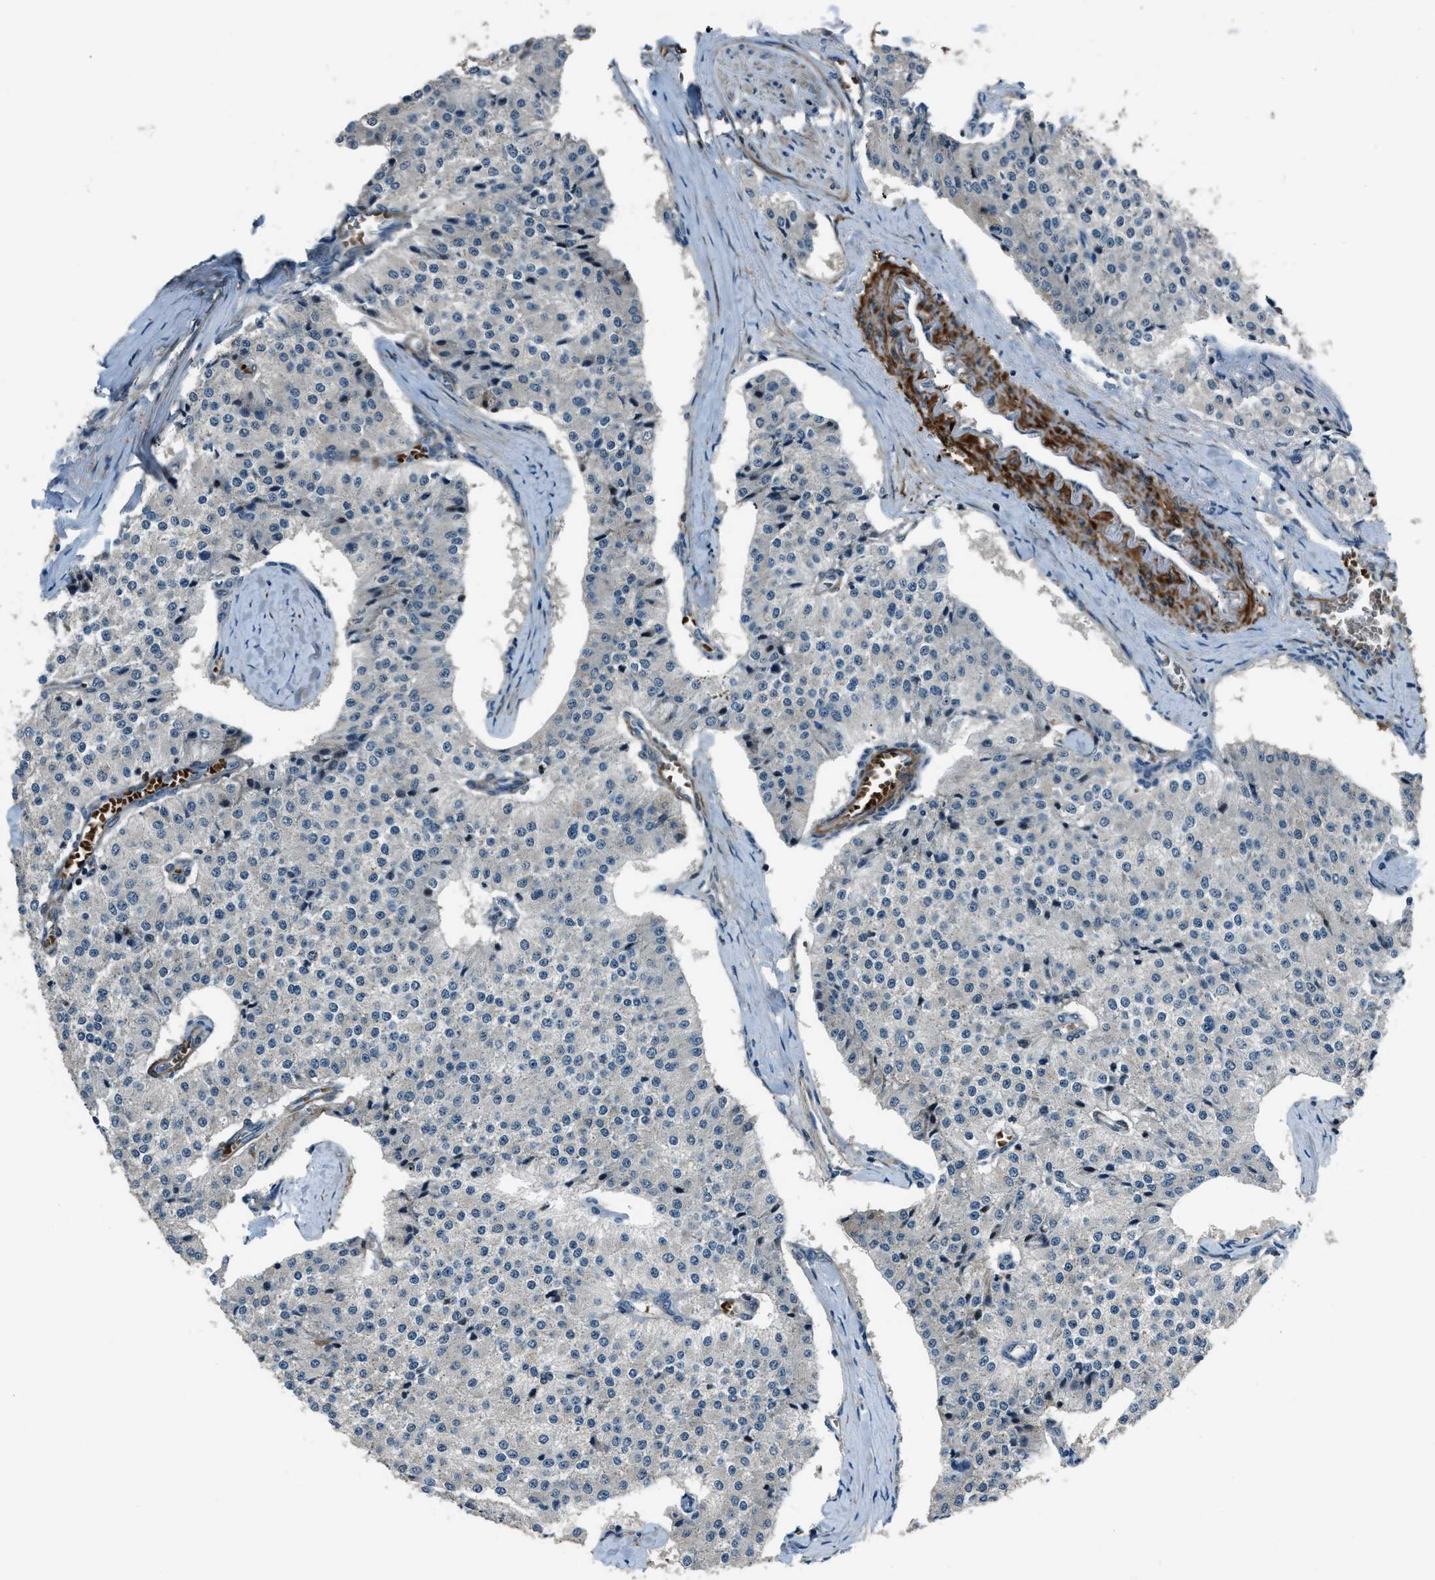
{"staining": {"intensity": "moderate", "quantity": "<25%", "location": "cytoplasmic/membranous"}, "tissue": "carcinoid", "cell_type": "Tumor cells", "image_type": "cancer", "snomed": [{"axis": "morphology", "description": "Carcinoid, malignant, NOS"}, {"axis": "topography", "description": "Colon"}], "caption": "Immunohistochemistry of human malignant carcinoid shows low levels of moderate cytoplasmic/membranous expression in approximately <25% of tumor cells. The protein of interest is stained brown, and the nuclei are stained in blue (DAB (3,3'-diaminobenzidine) IHC with brightfield microscopy, high magnification).", "gene": "NUDCD3", "patient": {"sex": "female", "age": 52}}